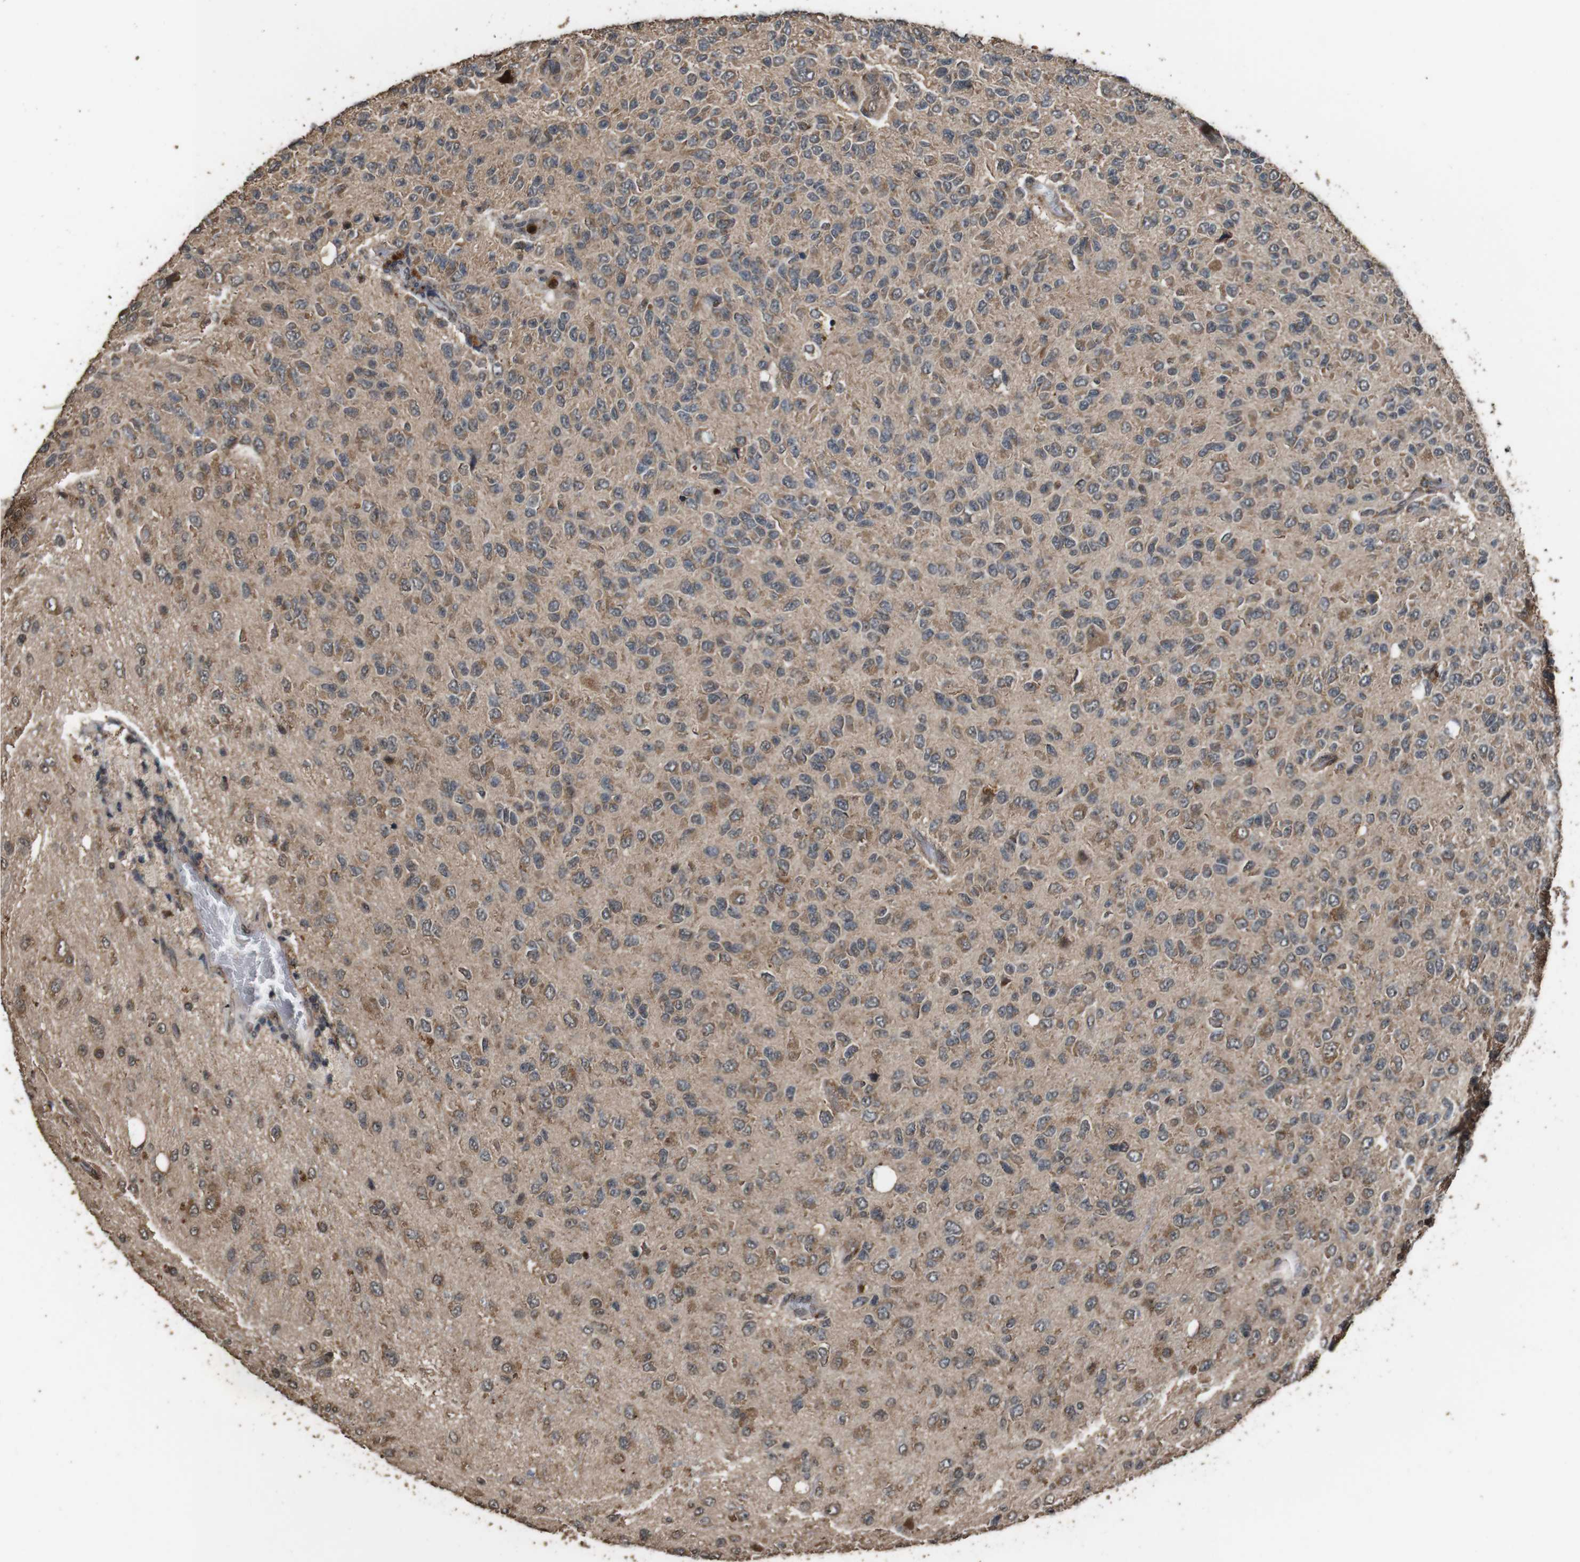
{"staining": {"intensity": "moderate", "quantity": "25%-75%", "location": "cytoplasmic/membranous"}, "tissue": "glioma", "cell_type": "Tumor cells", "image_type": "cancer", "snomed": [{"axis": "morphology", "description": "Glioma, malignant, High grade"}, {"axis": "topography", "description": "pancreas cauda"}], "caption": "Human malignant glioma (high-grade) stained for a protein (brown) exhibits moderate cytoplasmic/membranous positive positivity in approximately 25%-75% of tumor cells.", "gene": "RRAS2", "patient": {"sex": "male", "age": 60}}